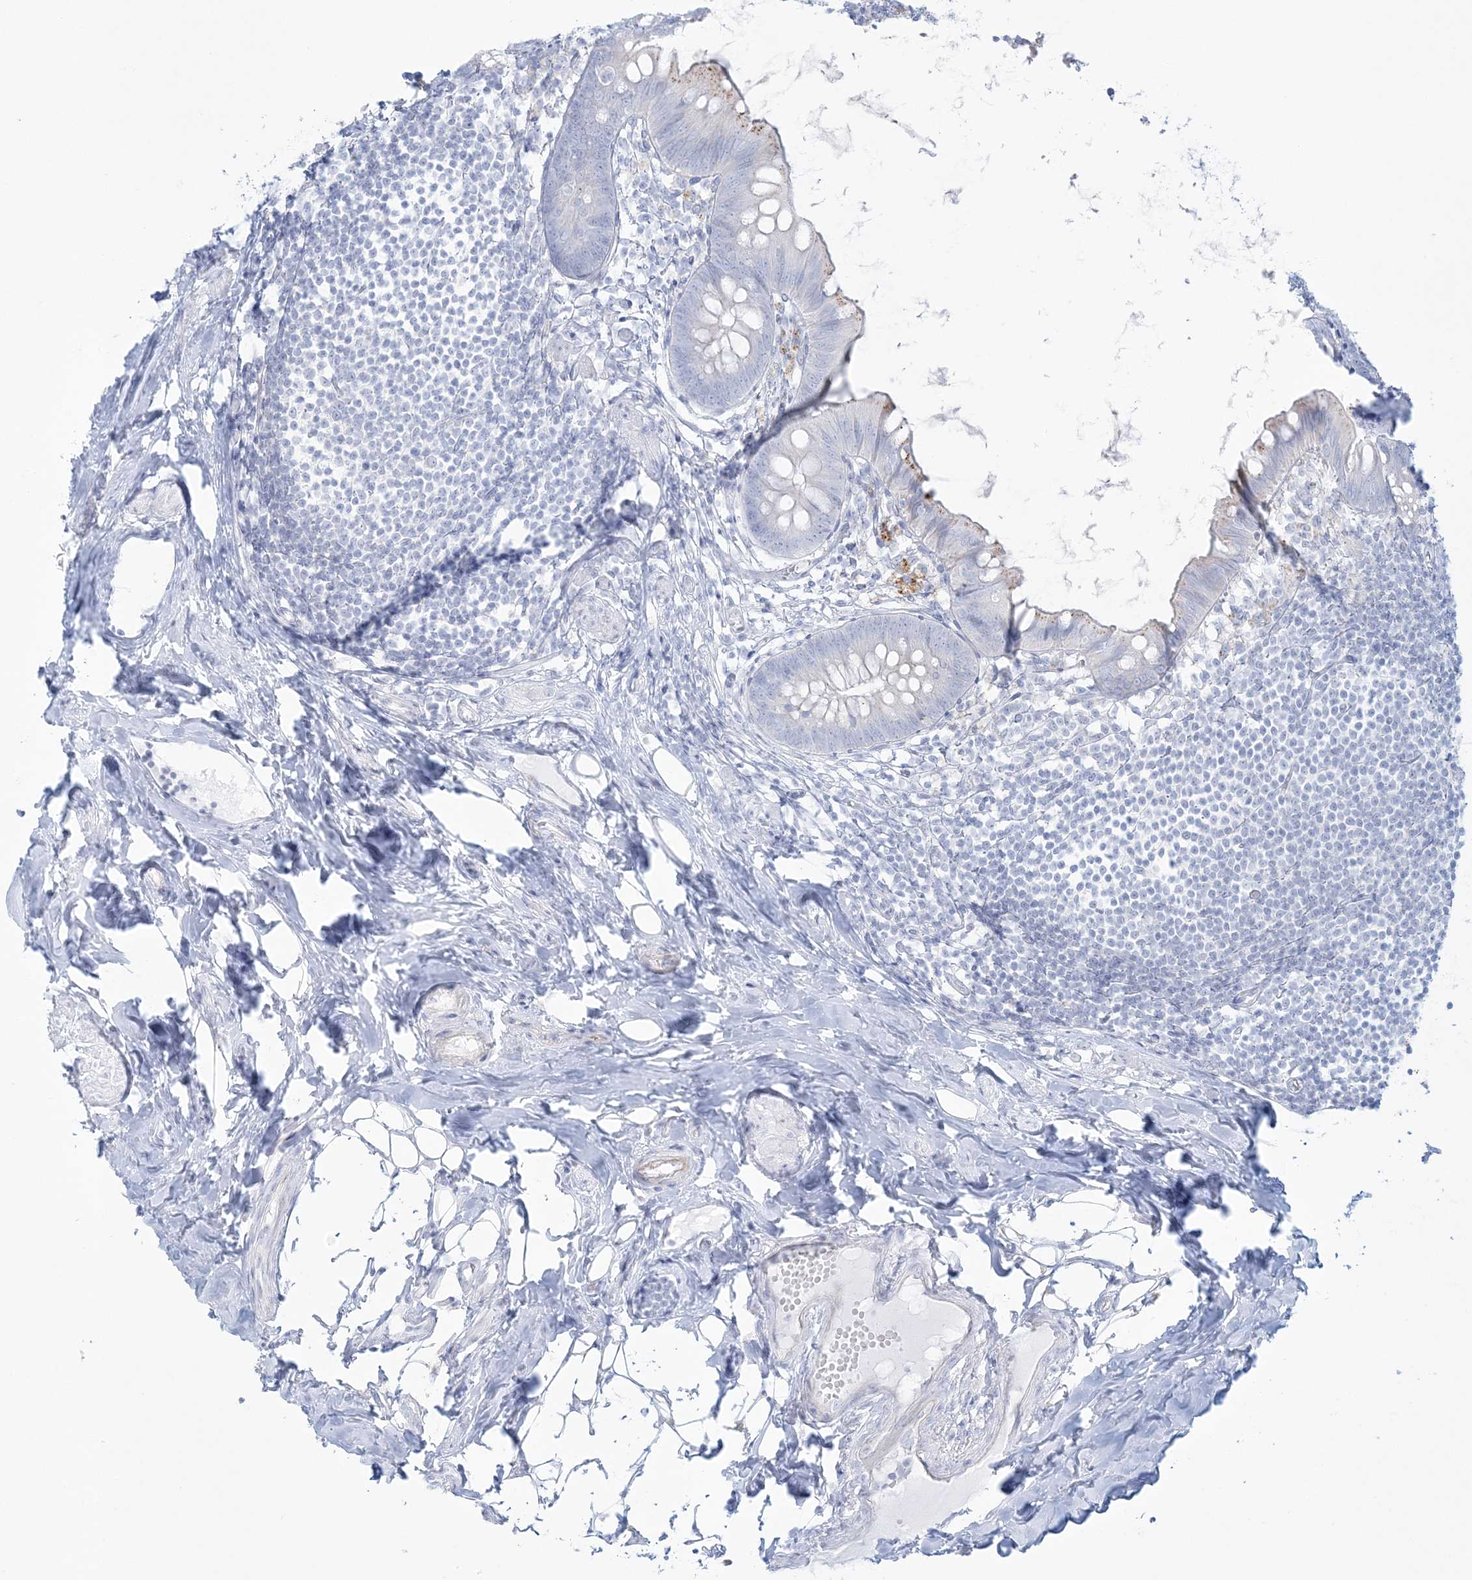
{"staining": {"intensity": "weak", "quantity": "<25%", "location": "cytoplasmic/membranous"}, "tissue": "appendix", "cell_type": "Glandular cells", "image_type": "normal", "snomed": [{"axis": "morphology", "description": "Normal tissue, NOS"}, {"axis": "topography", "description": "Appendix"}], "caption": "This histopathology image is of normal appendix stained with immunohistochemistry (IHC) to label a protein in brown with the nuclei are counter-stained blue. There is no positivity in glandular cells. (Brightfield microscopy of DAB (3,3'-diaminobenzidine) immunohistochemistry (IHC) at high magnification).", "gene": "ADGB", "patient": {"sex": "female", "age": 62}}